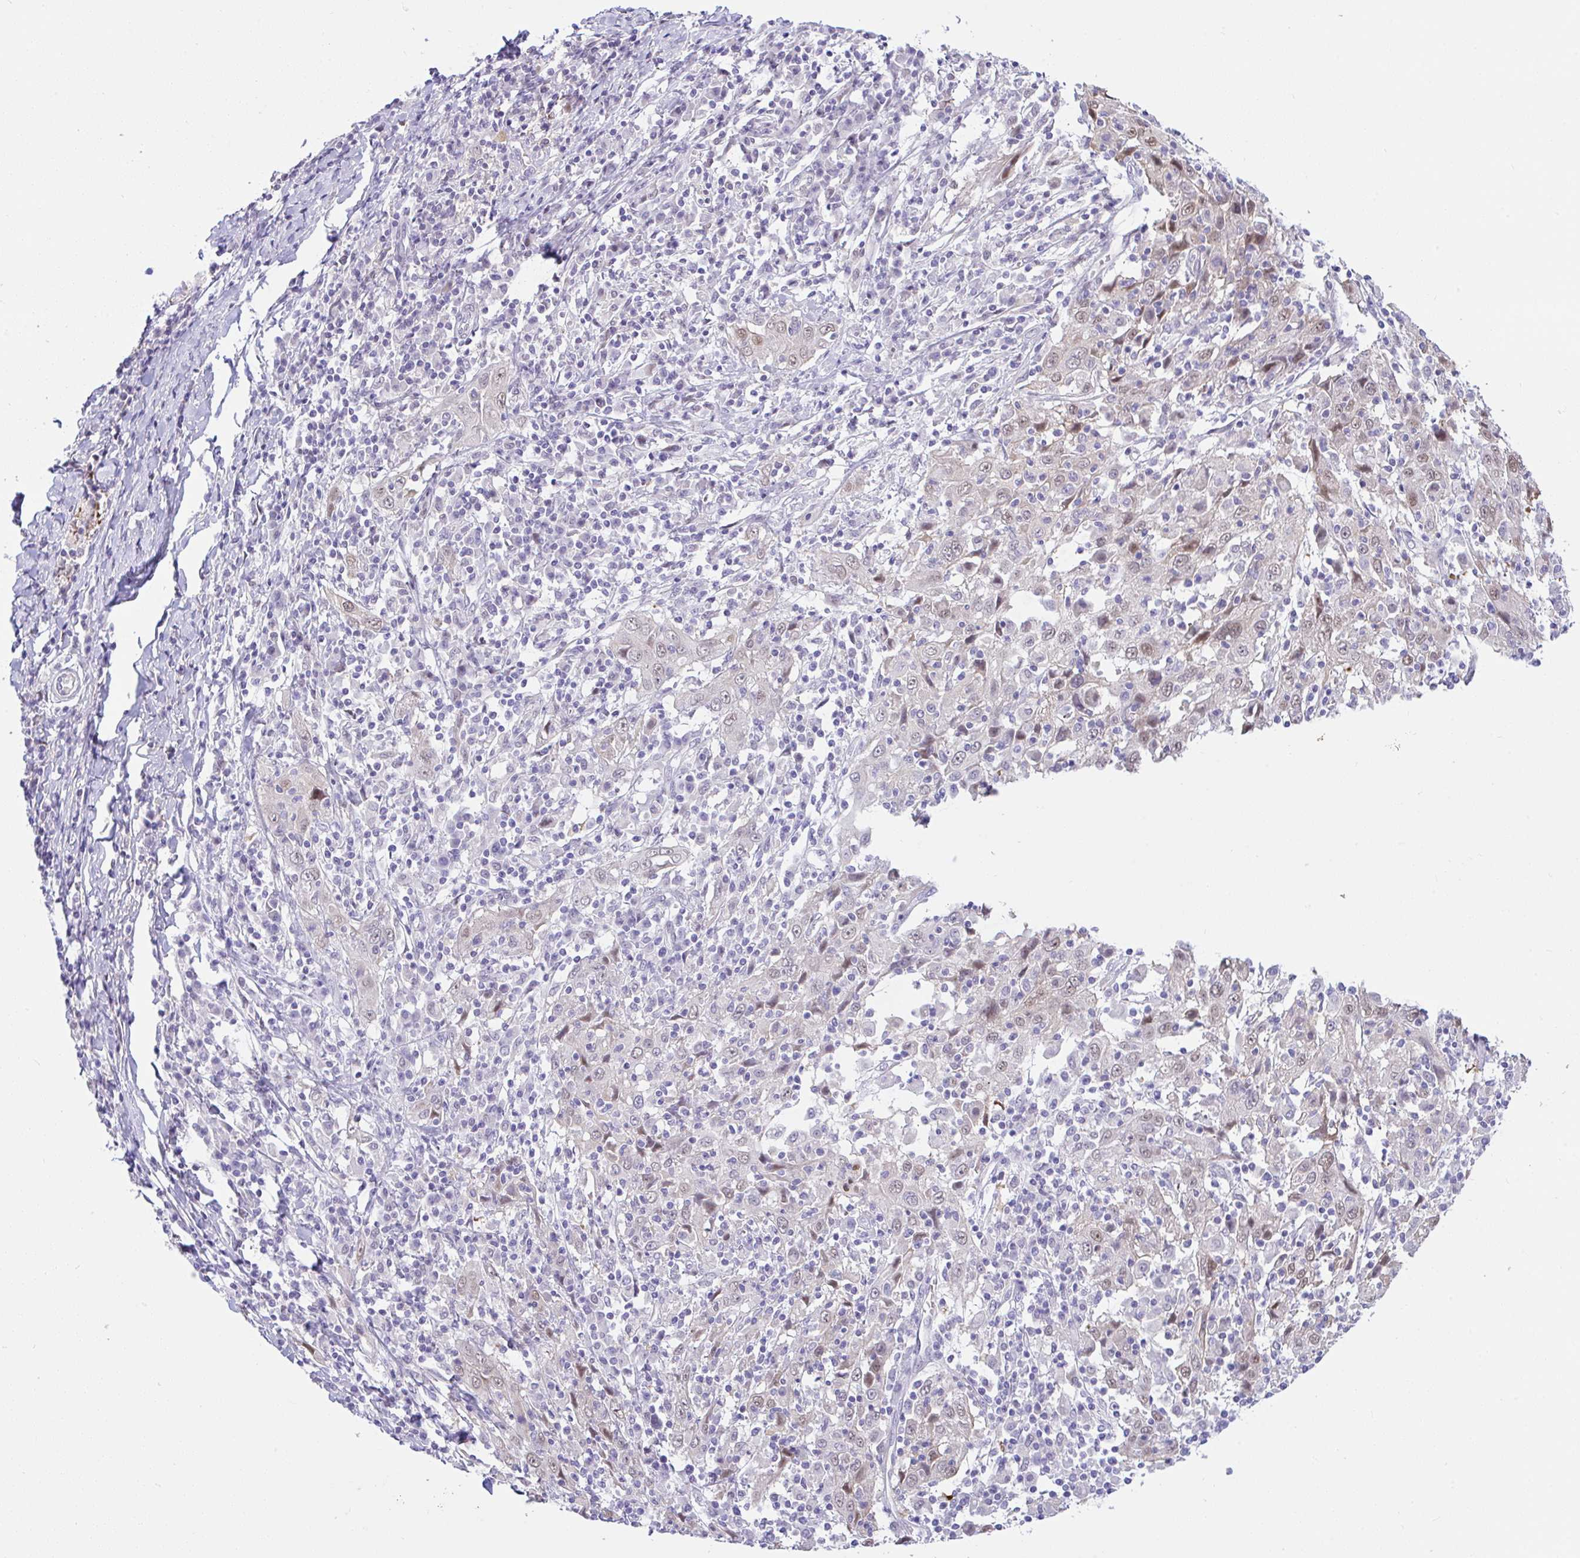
{"staining": {"intensity": "weak", "quantity": "25%-75%", "location": "nuclear"}, "tissue": "cervical cancer", "cell_type": "Tumor cells", "image_type": "cancer", "snomed": [{"axis": "morphology", "description": "Squamous cell carcinoma, NOS"}, {"axis": "topography", "description": "Cervix"}], "caption": "A brown stain shows weak nuclear staining of a protein in human cervical cancer (squamous cell carcinoma) tumor cells.", "gene": "ZNF485", "patient": {"sex": "female", "age": 46}}